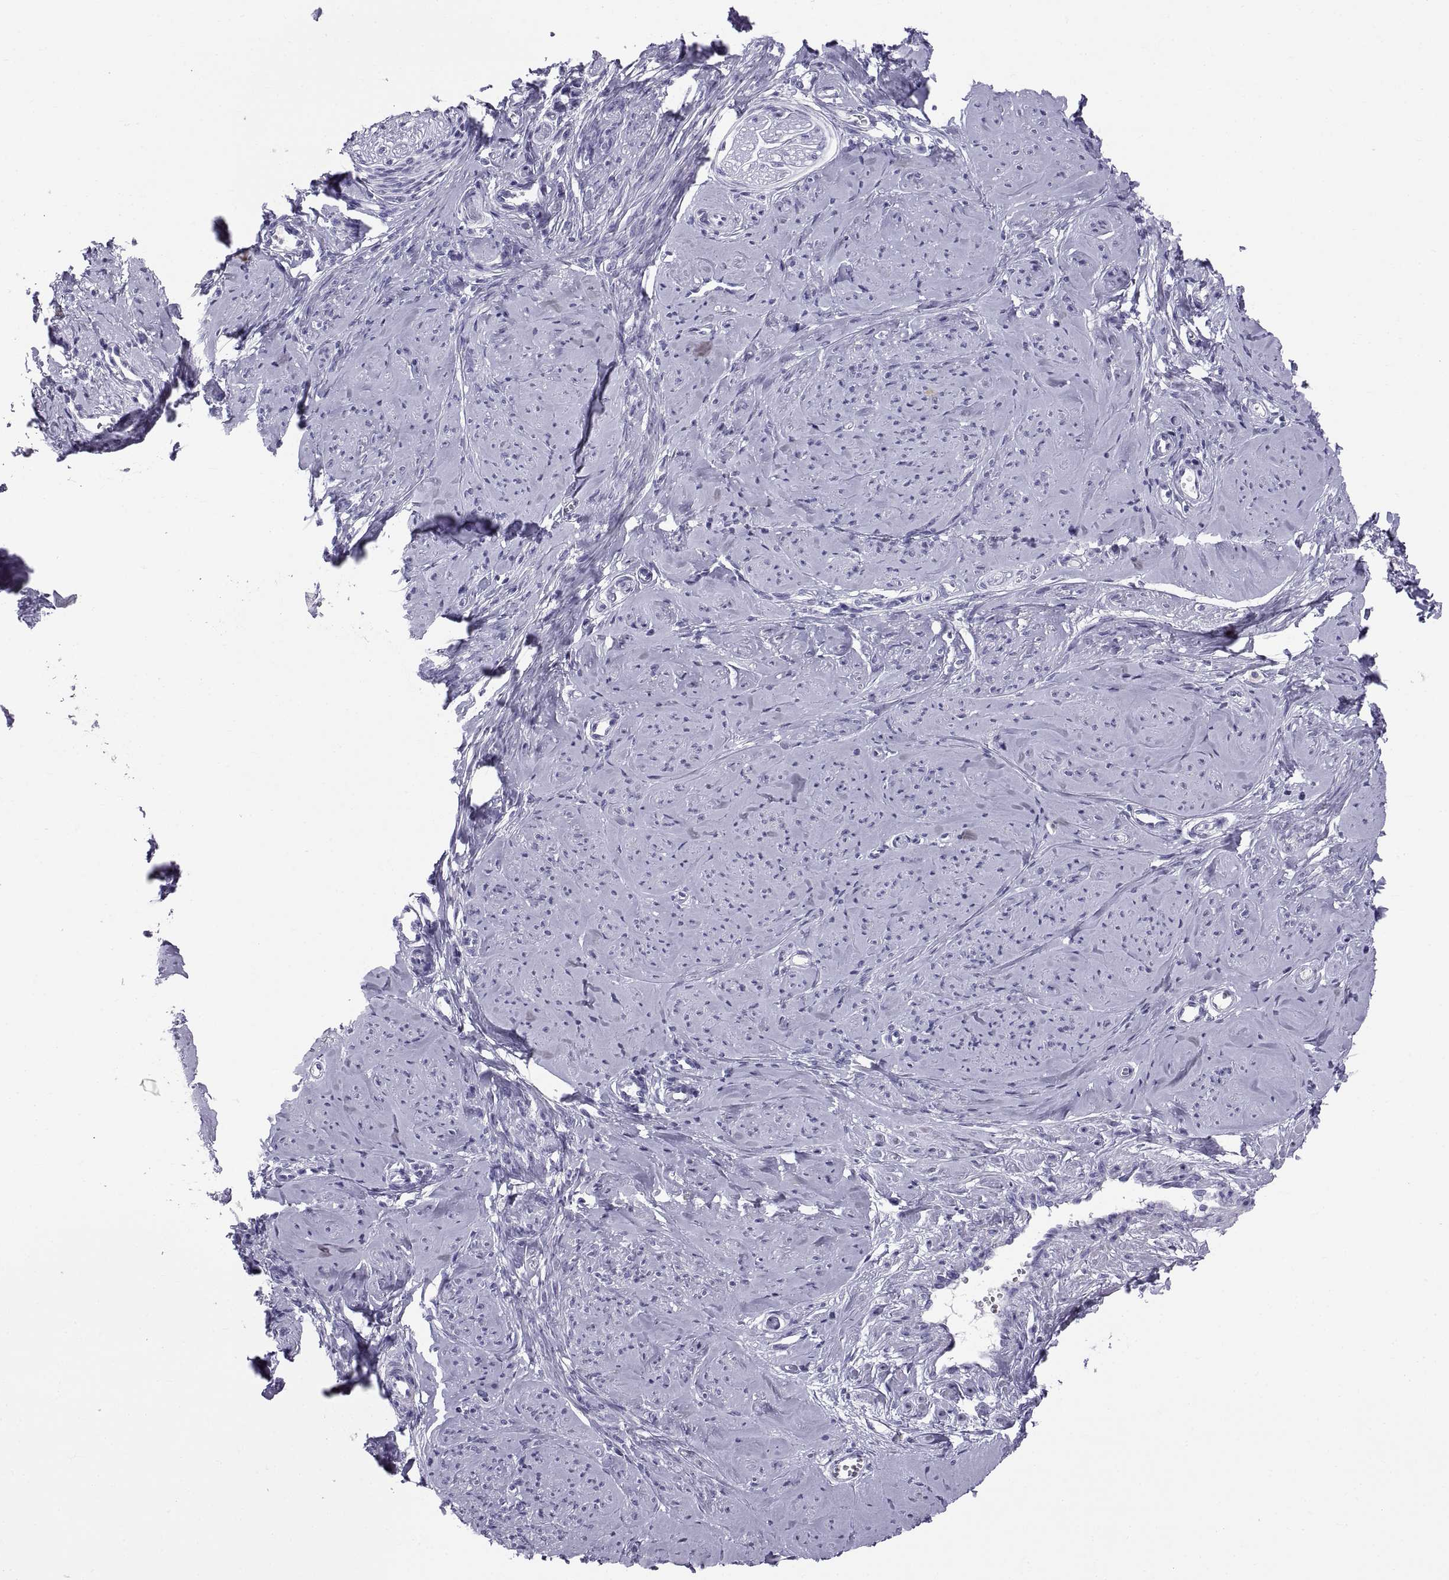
{"staining": {"intensity": "negative", "quantity": "none", "location": "none"}, "tissue": "smooth muscle", "cell_type": "Smooth muscle cells", "image_type": "normal", "snomed": [{"axis": "morphology", "description": "Normal tissue, NOS"}, {"axis": "topography", "description": "Smooth muscle"}], "caption": "Smooth muscle stained for a protein using immunohistochemistry (IHC) demonstrates no staining smooth muscle cells.", "gene": "CT47A10", "patient": {"sex": "female", "age": 48}}